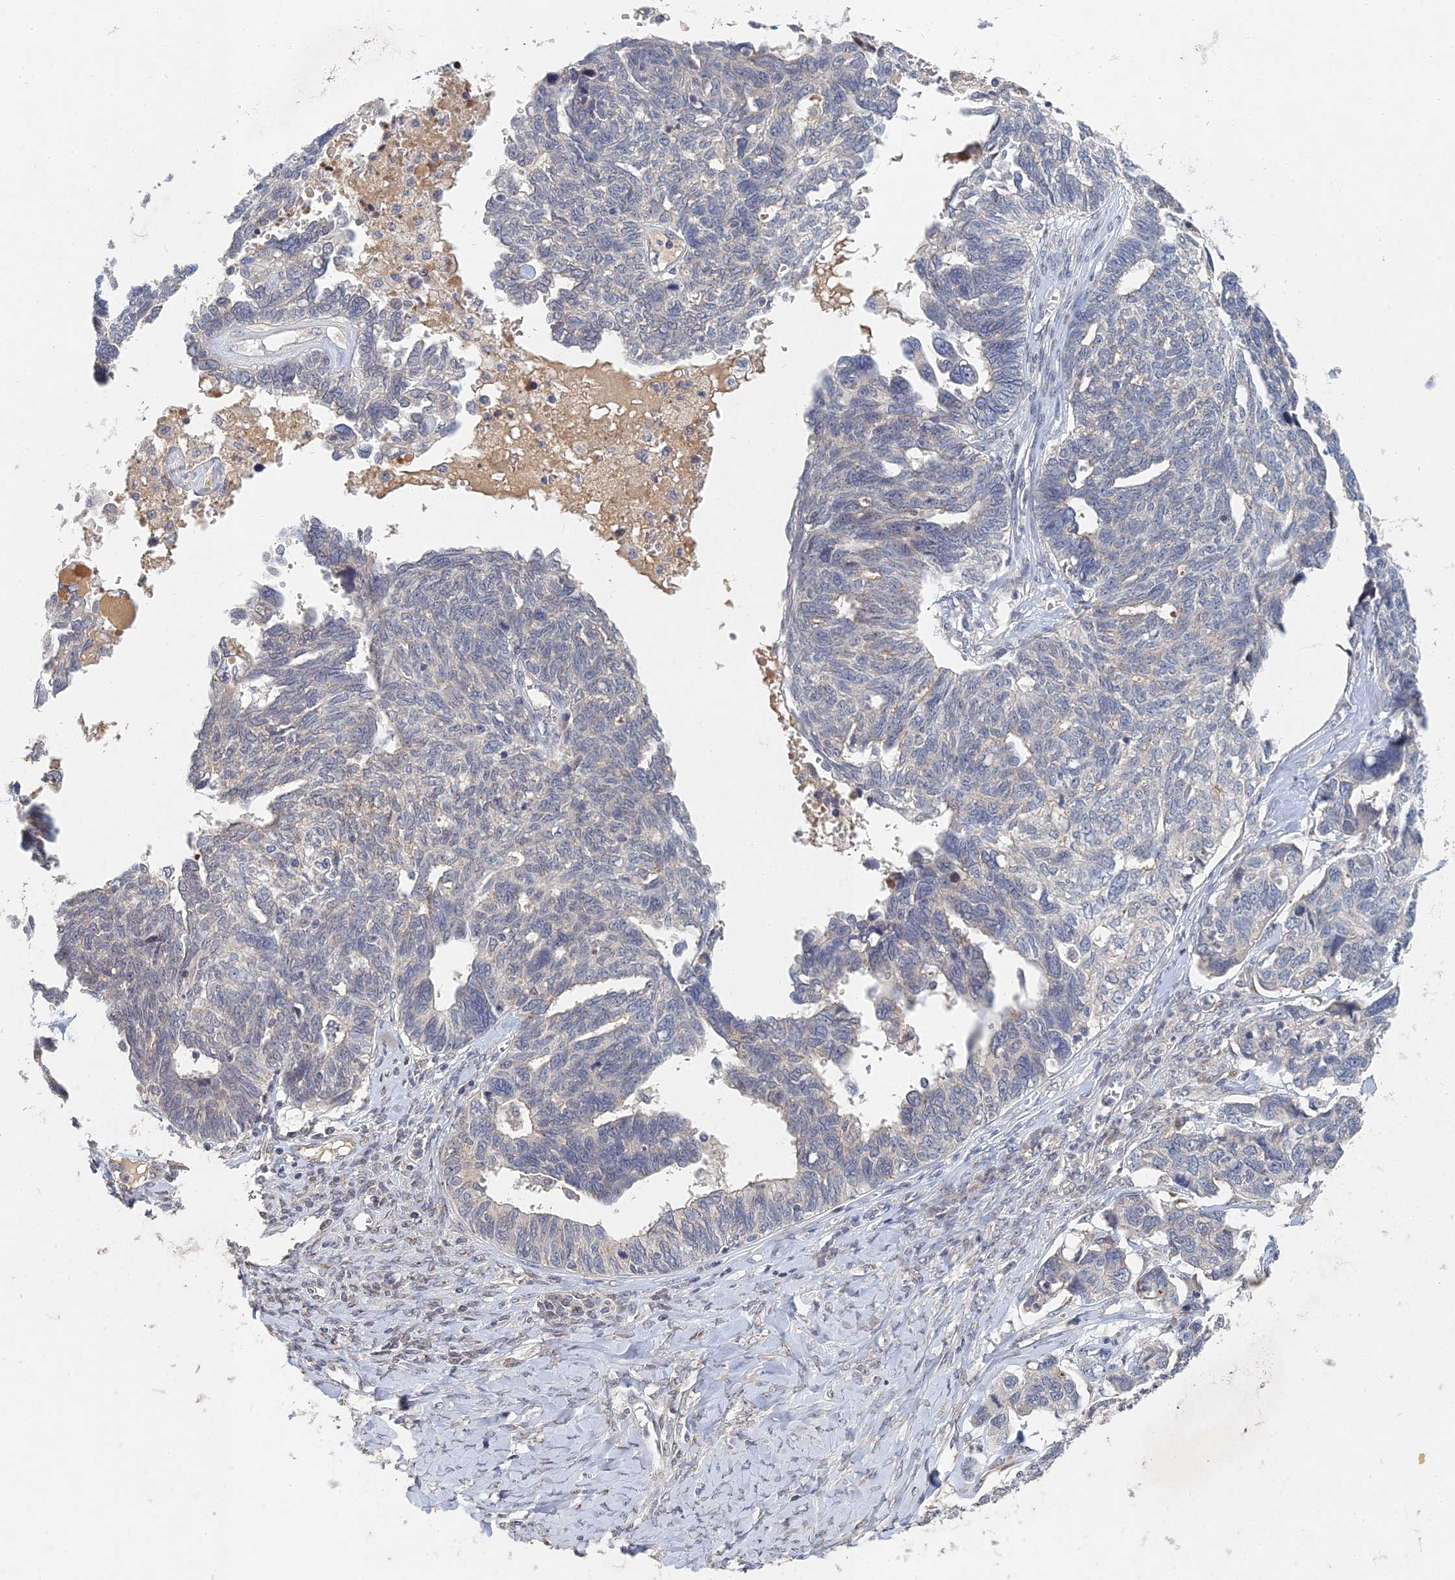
{"staining": {"intensity": "negative", "quantity": "none", "location": "none"}, "tissue": "ovarian cancer", "cell_type": "Tumor cells", "image_type": "cancer", "snomed": [{"axis": "morphology", "description": "Cystadenocarcinoma, serous, NOS"}, {"axis": "topography", "description": "Ovary"}], "caption": "IHC of serous cystadenocarcinoma (ovarian) exhibits no expression in tumor cells. (DAB (3,3'-diaminobenzidine) immunohistochemistry with hematoxylin counter stain).", "gene": "GNA15", "patient": {"sex": "female", "age": 79}}